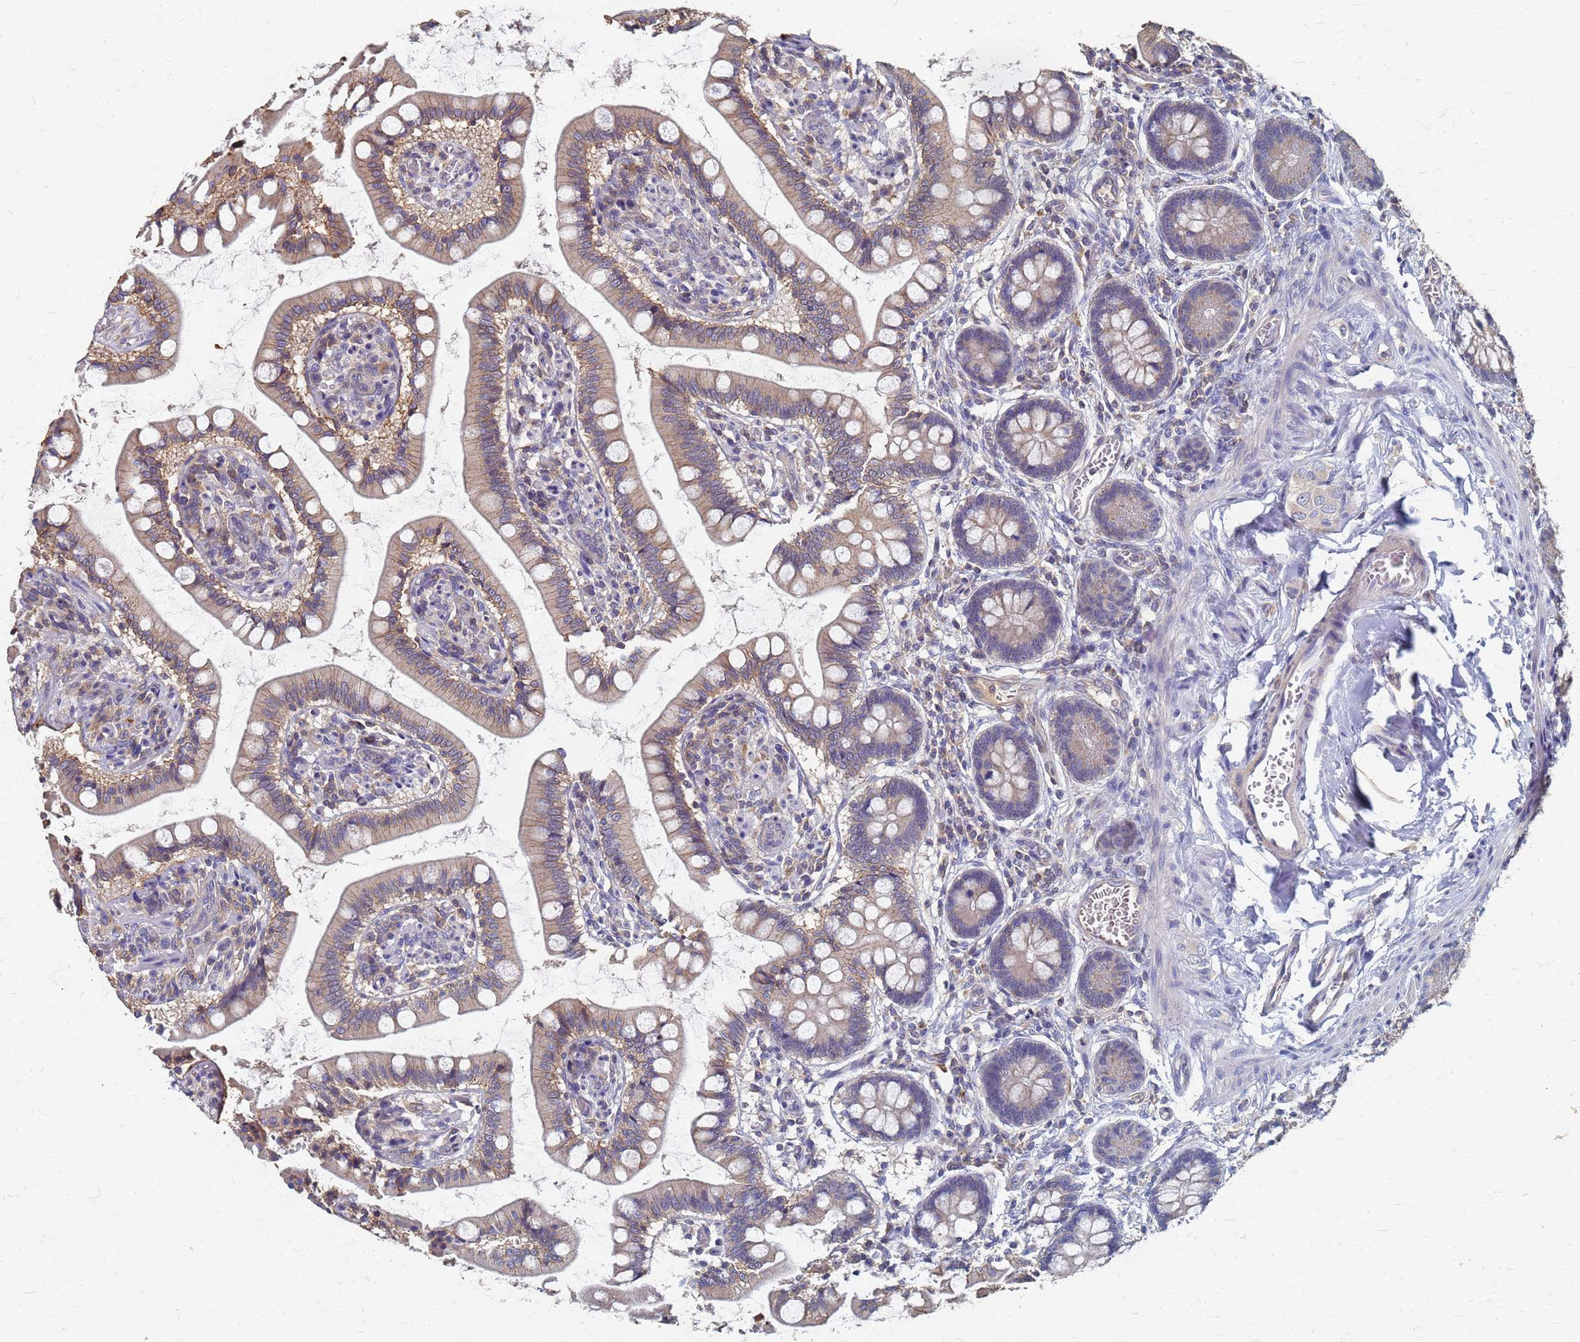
{"staining": {"intensity": "moderate", "quantity": "25%-75%", "location": "cytoplasmic/membranous"}, "tissue": "small intestine", "cell_type": "Glandular cells", "image_type": "normal", "snomed": [{"axis": "morphology", "description": "Normal tissue, NOS"}, {"axis": "topography", "description": "Small intestine"}], "caption": "Unremarkable small intestine demonstrates moderate cytoplasmic/membranous positivity in about 25%-75% of glandular cells, visualized by immunohistochemistry. The protein is stained brown, and the nuclei are stained in blue (DAB IHC with brightfield microscopy, high magnification).", "gene": "KRCC1", "patient": {"sex": "male", "age": 52}}